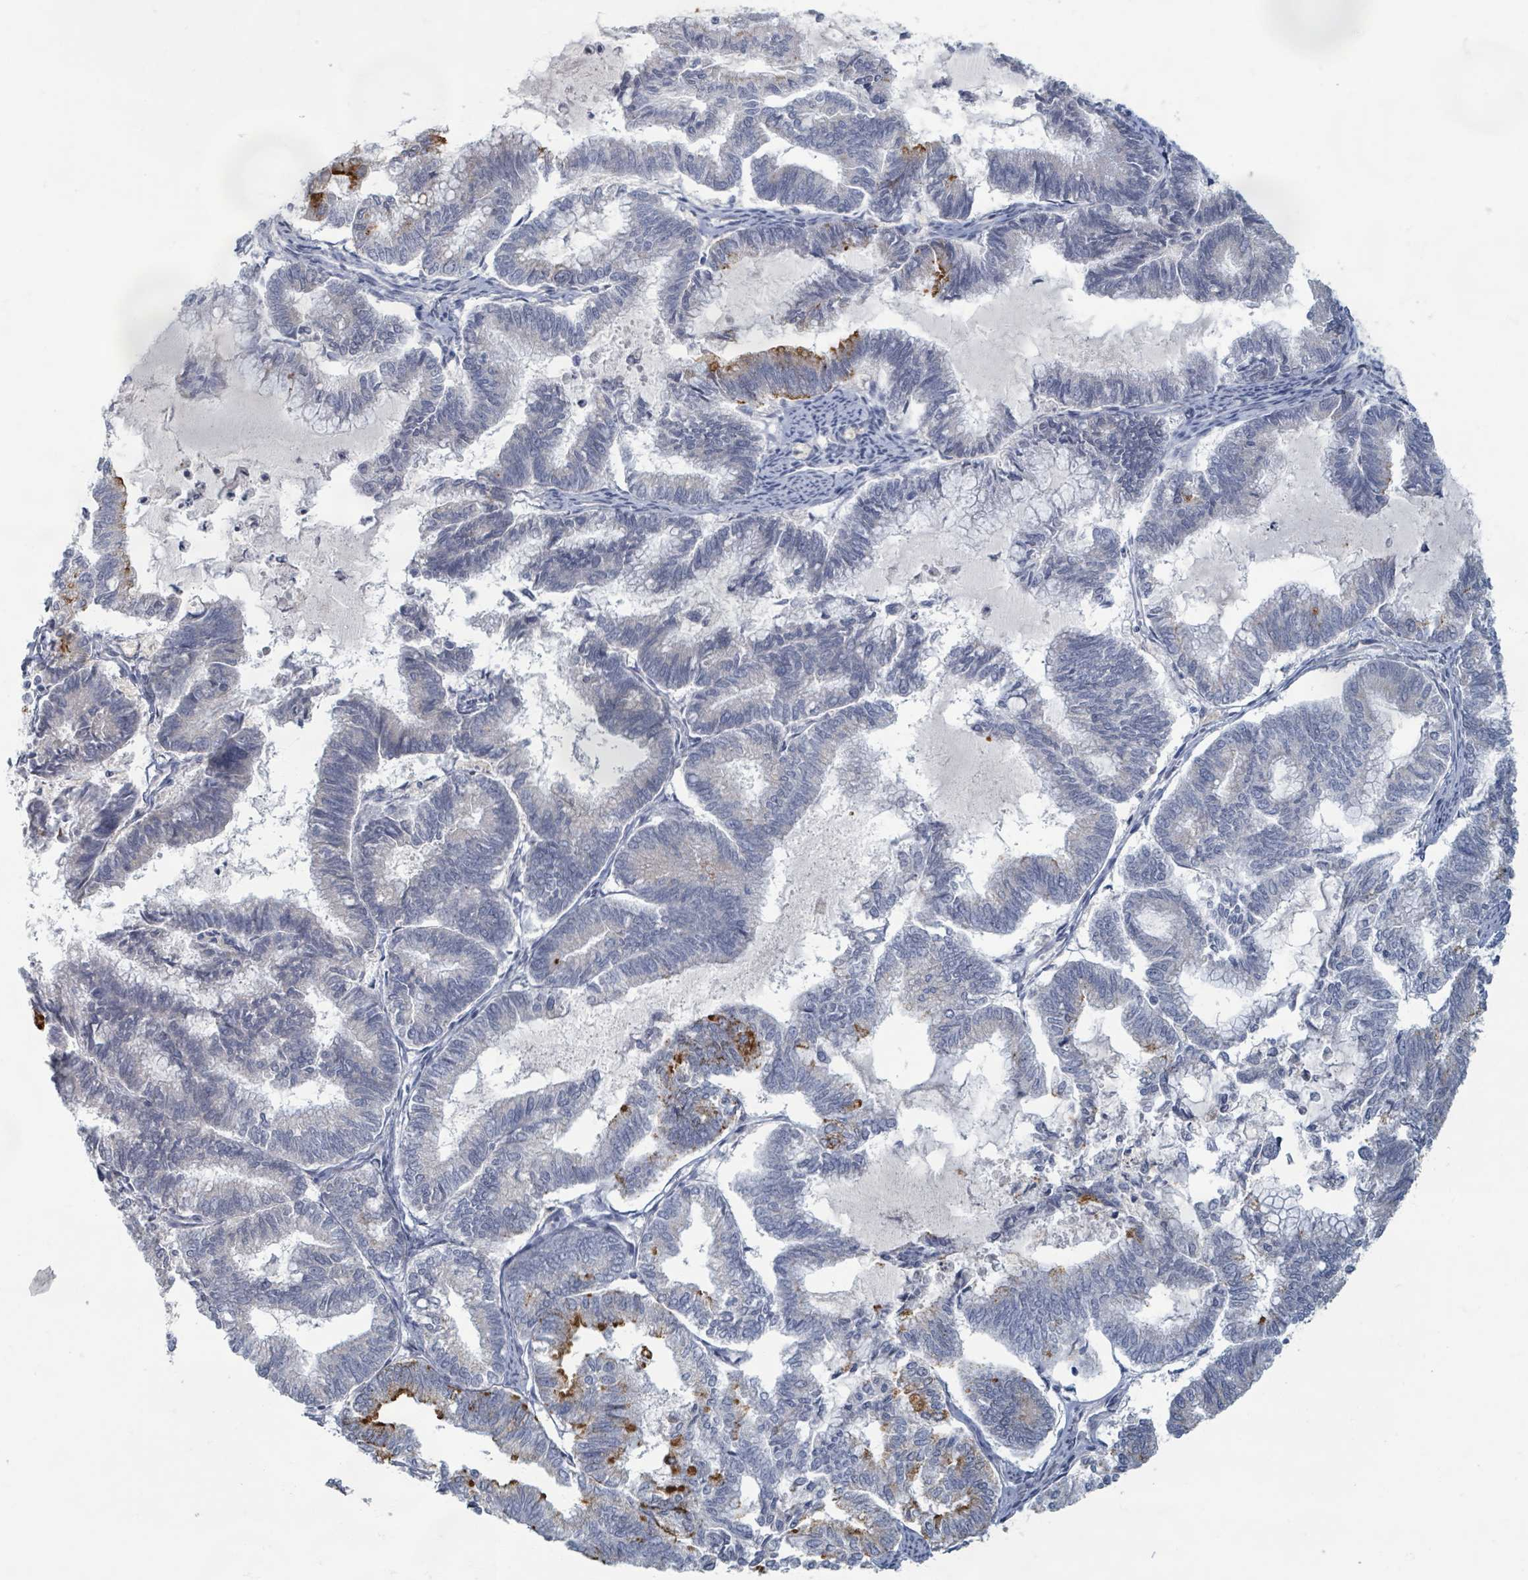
{"staining": {"intensity": "moderate", "quantity": "25%-75%", "location": "cytoplasmic/membranous"}, "tissue": "endometrial cancer", "cell_type": "Tumor cells", "image_type": "cancer", "snomed": [{"axis": "morphology", "description": "Adenocarcinoma, NOS"}, {"axis": "topography", "description": "Endometrium"}], "caption": "Endometrial adenocarcinoma was stained to show a protein in brown. There is medium levels of moderate cytoplasmic/membranous staining in approximately 25%-75% of tumor cells.", "gene": "WNT11", "patient": {"sex": "female", "age": 79}}